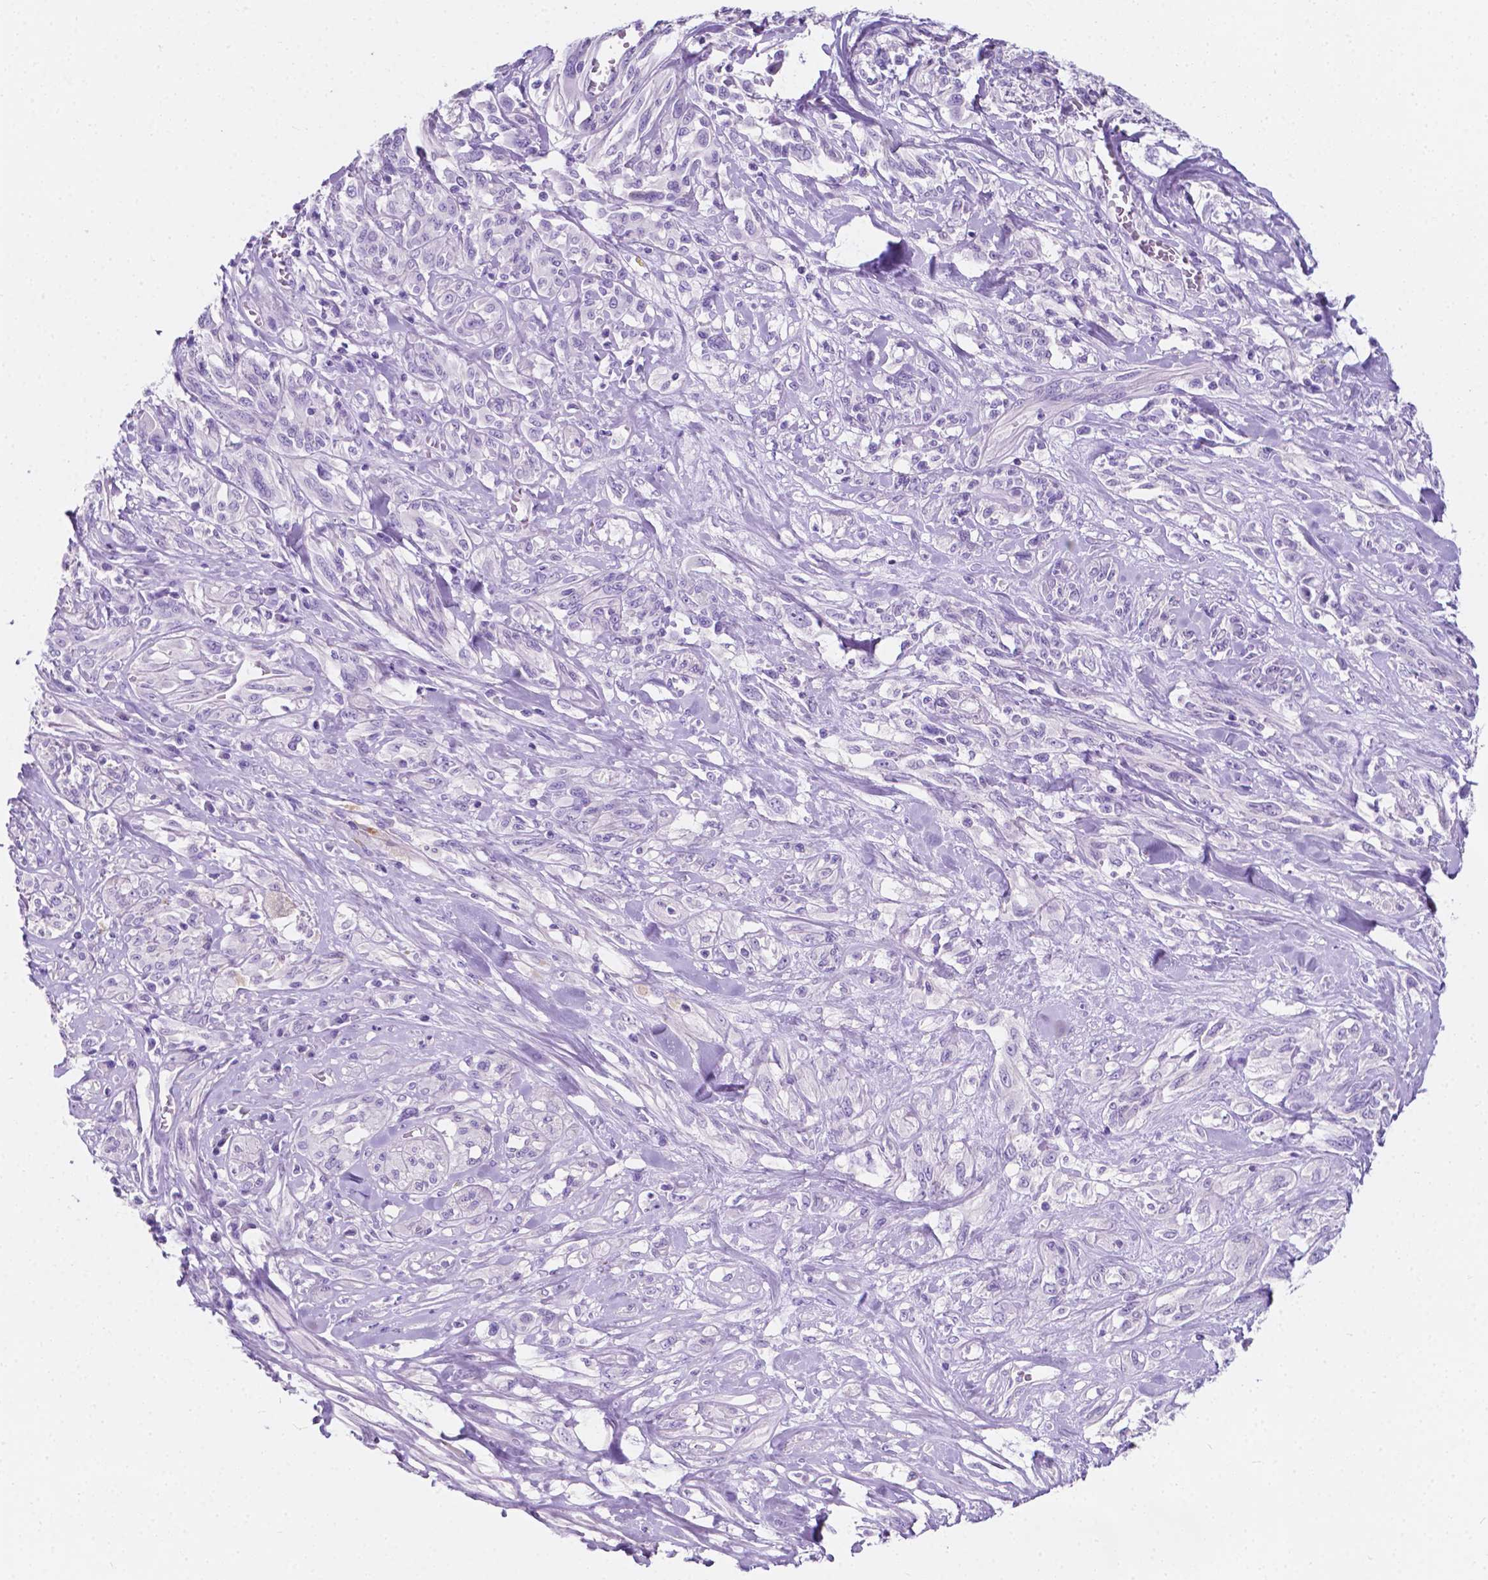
{"staining": {"intensity": "negative", "quantity": "none", "location": "none"}, "tissue": "melanoma", "cell_type": "Tumor cells", "image_type": "cancer", "snomed": [{"axis": "morphology", "description": "Malignant melanoma, NOS"}, {"axis": "topography", "description": "Skin"}], "caption": "Immunohistochemistry (IHC) histopathology image of malignant melanoma stained for a protein (brown), which demonstrates no expression in tumor cells.", "gene": "GNAO1", "patient": {"sex": "female", "age": 91}}